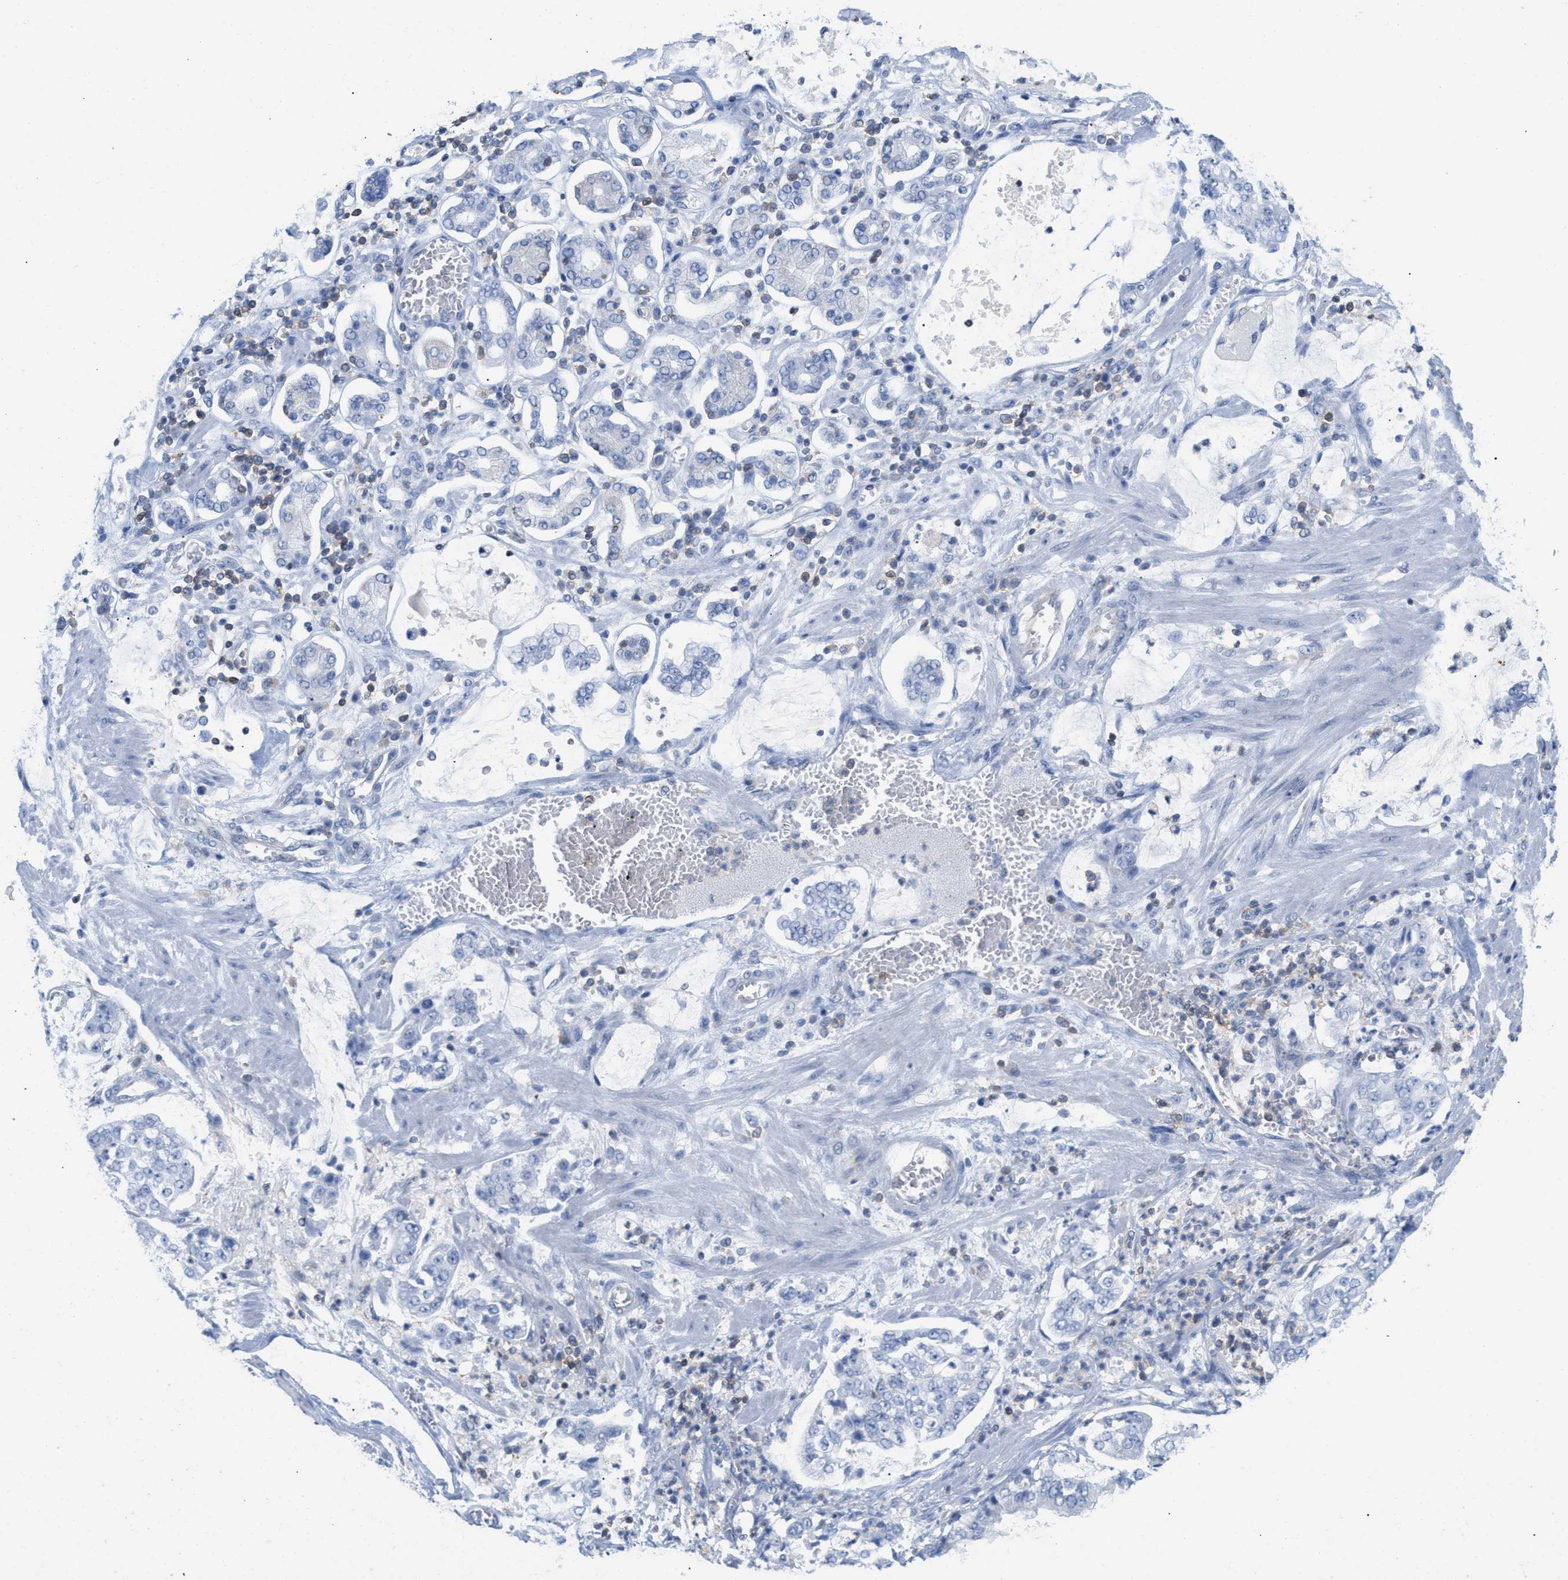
{"staining": {"intensity": "negative", "quantity": "none", "location": "none"}, "tissue": "stomach cancer", "cell_type": "Tumor cells", "image_type": "cancer", "snomed": [{"axis": "morphology", "description": "Adenocarcinoma, NOS"}, {"axis": "topography", "description": "Stomach"}], "caption": "Adenocarcinoma (stomach) was stained to show a protein in brown. There is no significant staining in tumor cells. (Immunohistochemistry, brightfield microscopy, high magnification).", "gene": "IL16", "patient": {"sex": "male", "age": 76}}